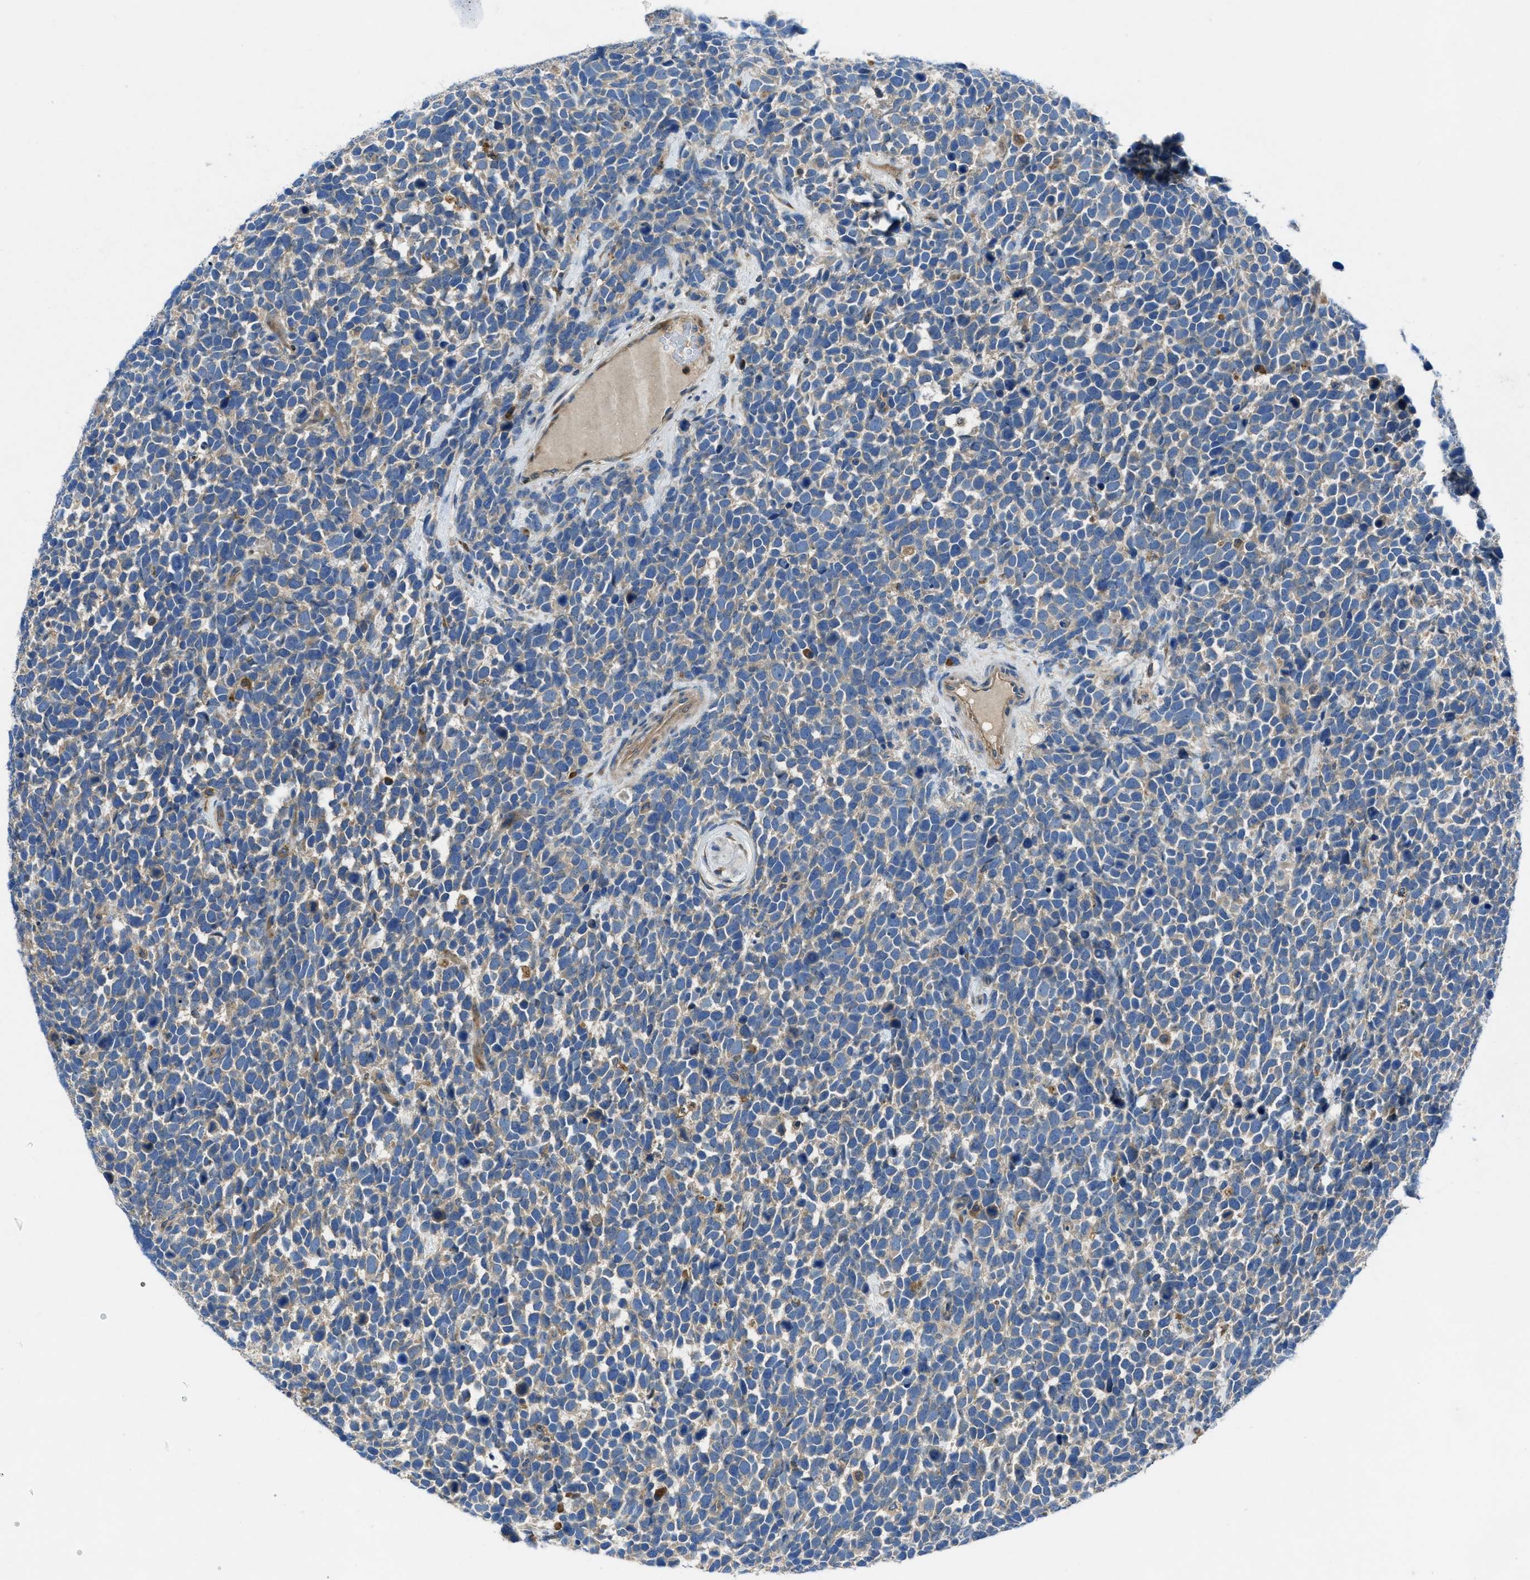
{"staining": {"intensity": "weak", "quantity": "<25%", "location": "cytoplasmic/membranous"}, "tissue": "urothelial cancer", "cell_type": "Tumor cells", "image_type": "cancer", "snomed": [{"axis": "morphology", "description": "Urothelial carcinoma, High grade"}, {"axis": "topography", "description": "Urinary bladder"}], "caption": "Tumor cells are negative for brown protein staining in urothelial cancer.", "gene": "MAP3K20", "patient": {"sex": "female", "age": 82}}